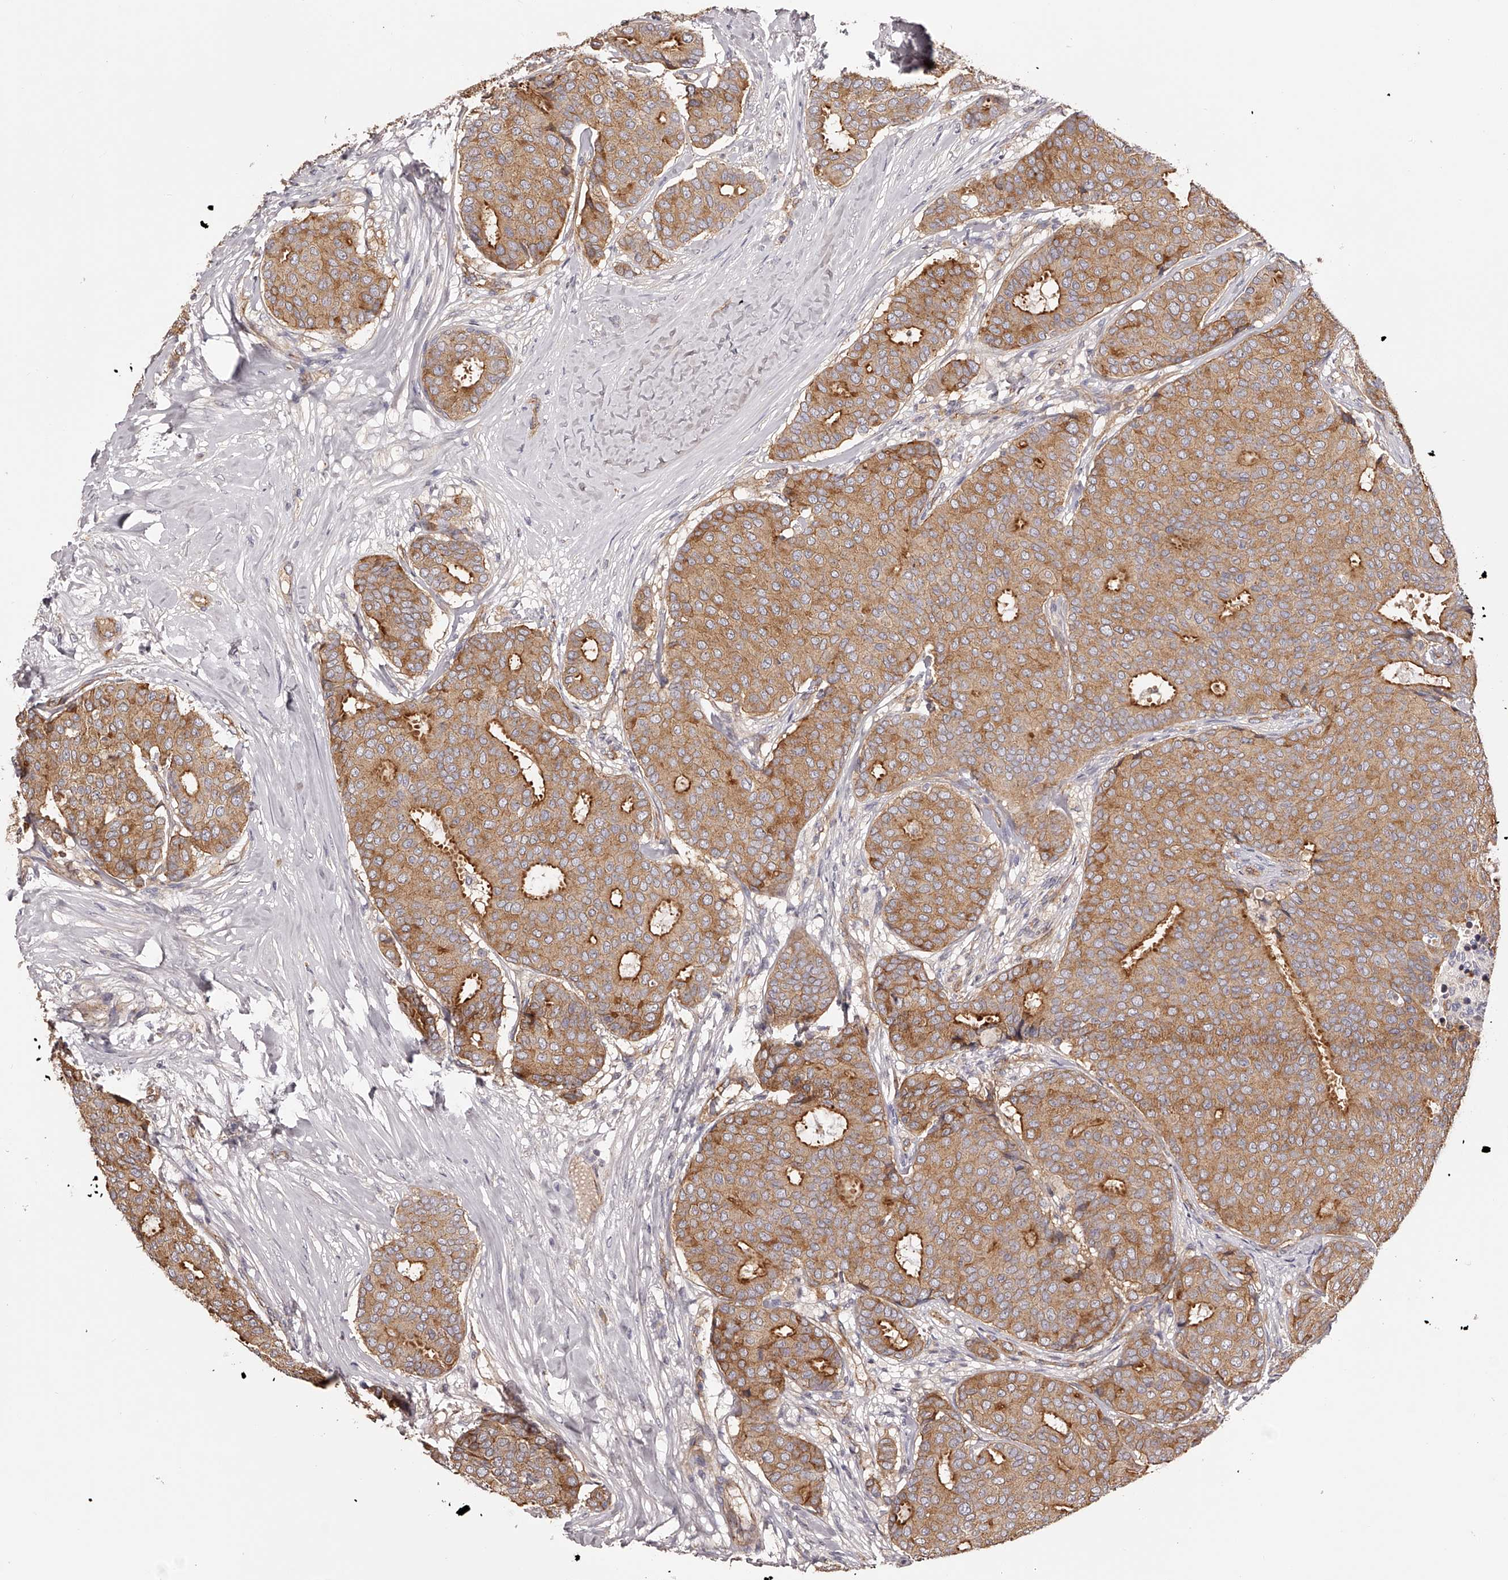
{"staining": {"intensity": "moderate", "quantity": ">75%", "location": "cytoplasmic/membranous"}, "tissue": "breast cancer", "cell_type": "Tumor cells", "image_type": "cancer", "snomed": [{"axis": "morphology", "description": "Duct carcinoma"}, {"axis": "topography", "description": "Breast"}], "caption": "Immunohistochemical staining of human breast cancer reveals medium levels of moderate cytoplasmic/membranous protein positivity in approximately >75% of tumor cells.", "gene": "LTV1", "patient": {"sex": "female", "age": 75}}